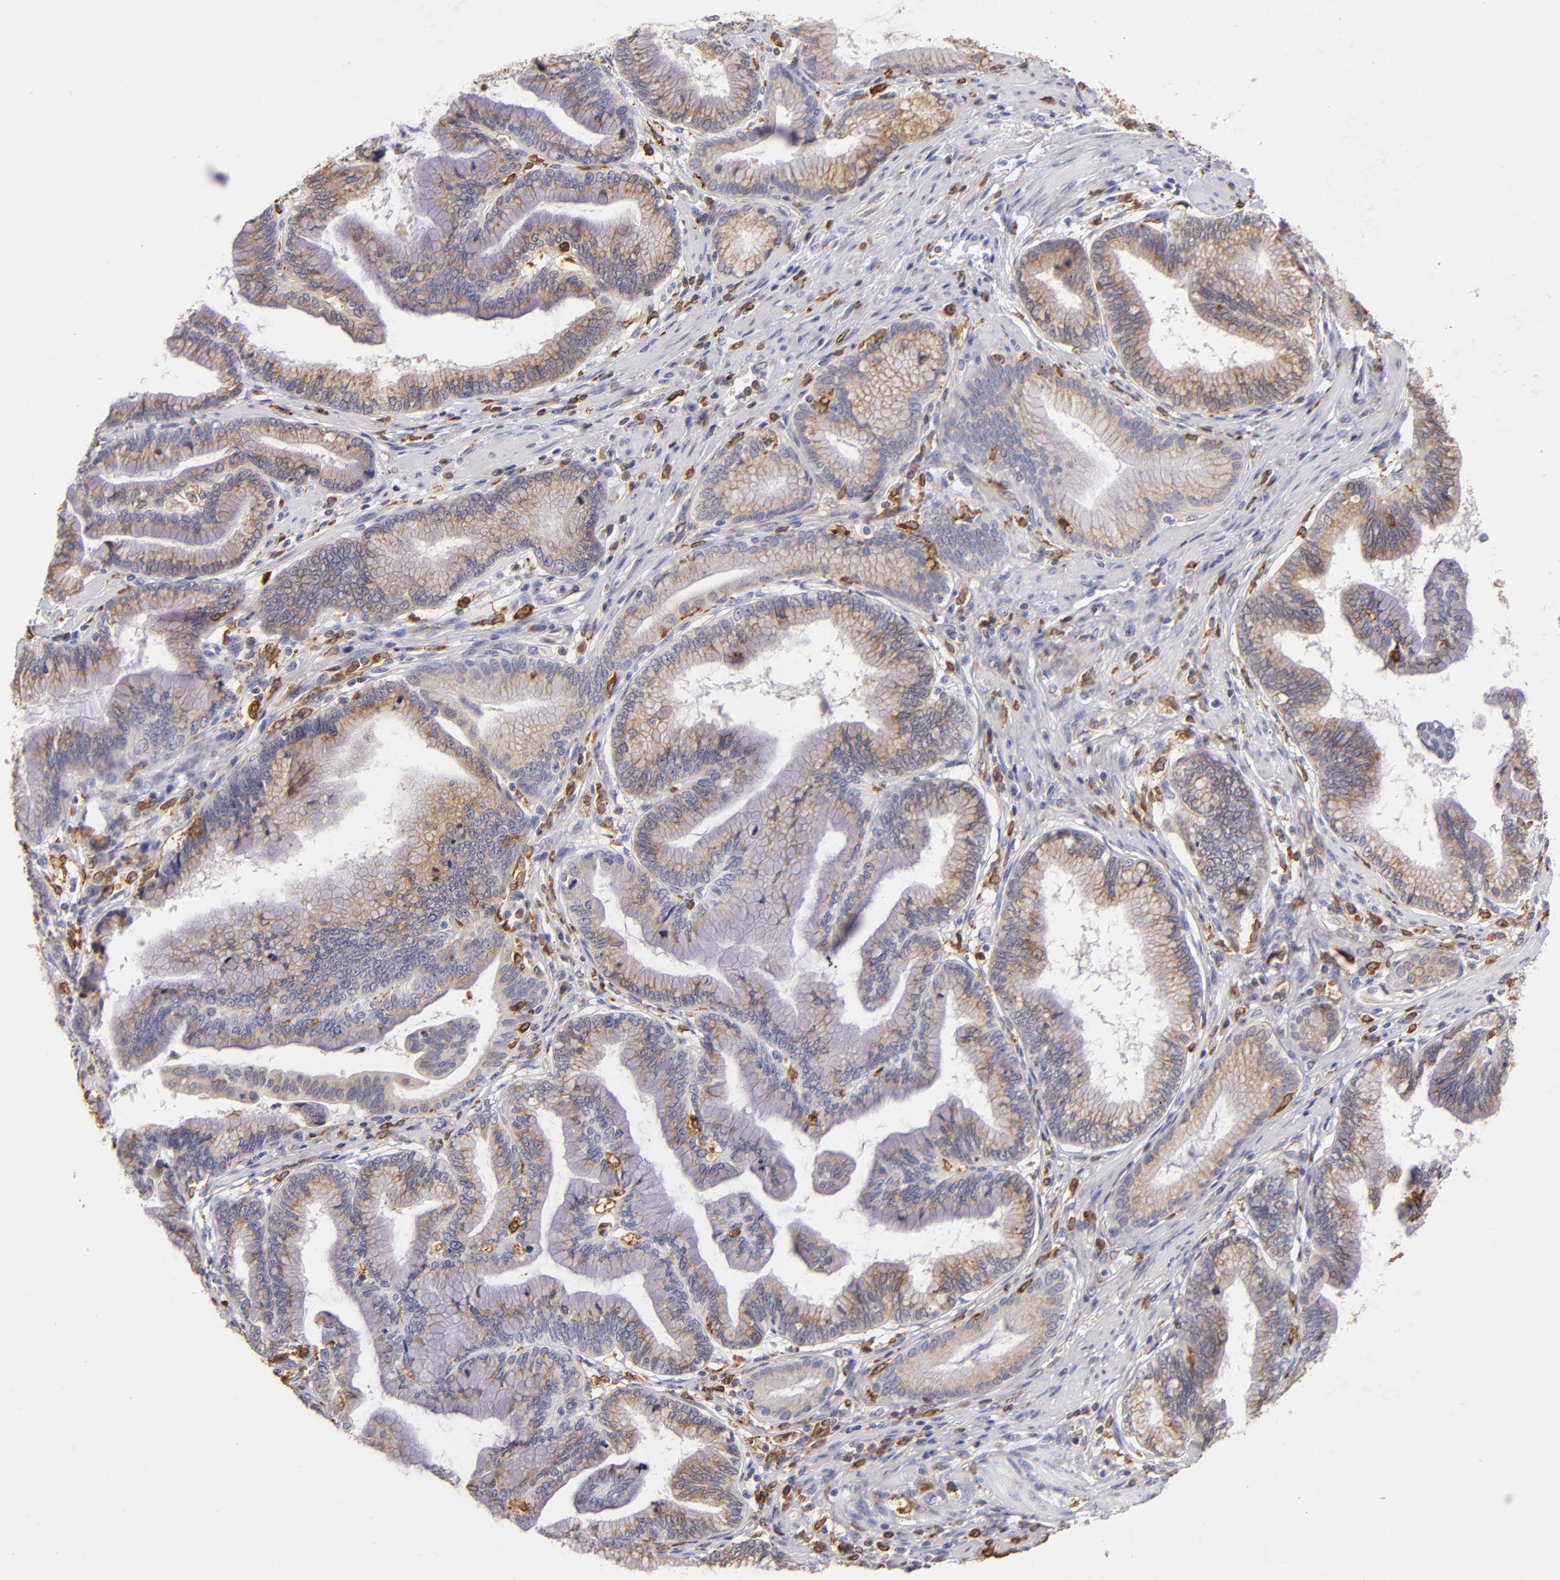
{"staining": {"intensity": "moderate", "quantity": "25%-75%", "location": "cytoplasmic/membranous"}, "tissue": "pancreatic cancer", "cell_type": "Tumor cells", "image_type": "cancer", "snomed": [{"axis": "morphology", "description": "Adenocarcinoma, NOS"}, {"axis": "topography", "description": "Pancreas"}], "caption": "Immunohistochemical staining of human pancreatic adenocarcinoma reveals medium levels of moderate cytoplasmic/membranous expression in approximately 25%-75% of tumor cells.", "gene": "CD74", "patient": {"sex": "female", "age": 64}}